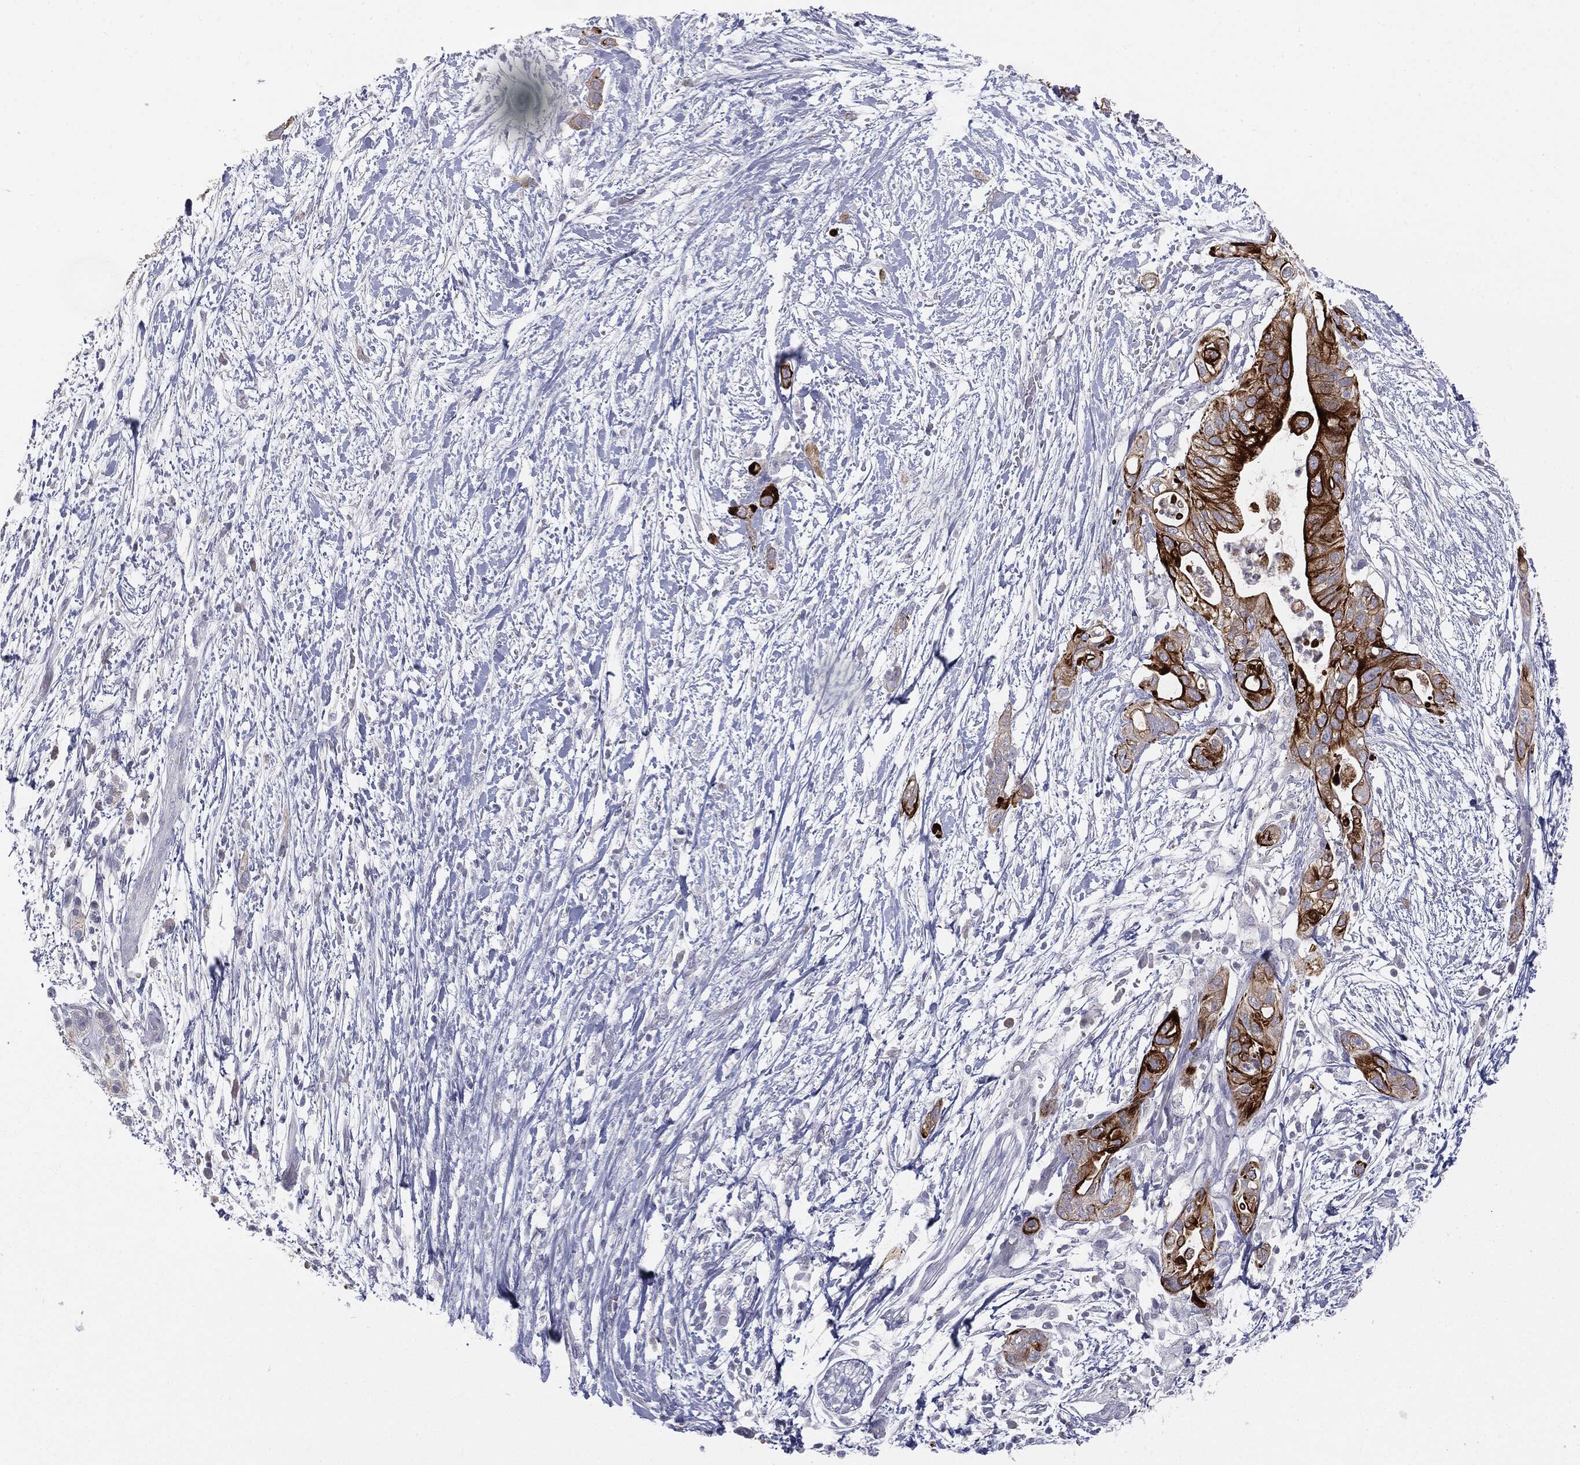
{"staining": {"intensity": "strong", "quantity": ">75%", "location": "cytoplasmic/membranous"}, "tissue": "pancreatic cancer", "cell_type": "Tumor cells", "image_type": "cancer", "snomed": [{"axis": "morphology", "description": "Adenocarcinoma, NOS"}, {"axis": "topography", "description": "Pancreas"}], "caption": "DAB (3,3'-diaminobenzidine) immunohistochemical staining of human pancreatic cancer (adenocarcinoma) shows strong cytoplasmic/membranous protein positivity in about >75% of tumor cells.", "gene": "MUC1", "patient": {"sex": "female", "age": 72}}